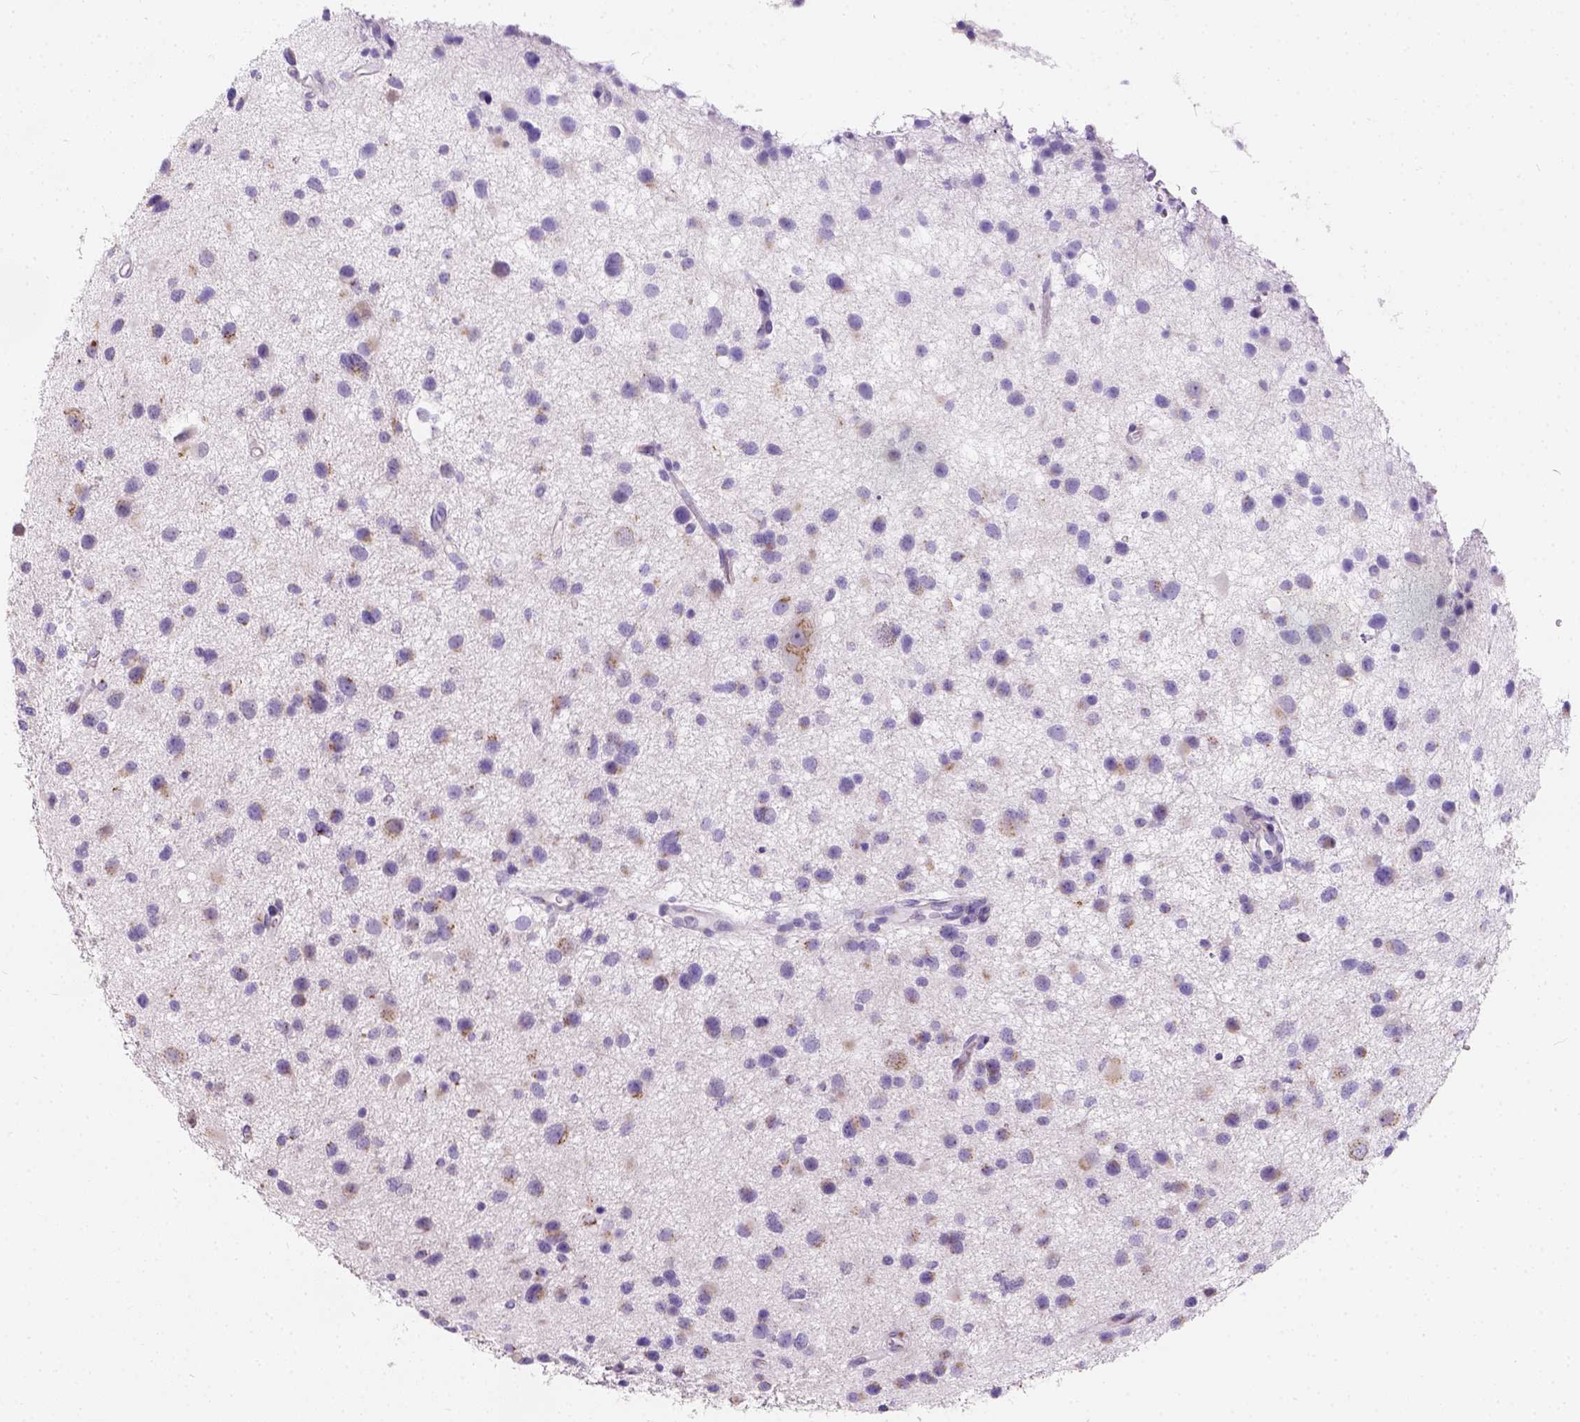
{"staining": {"intensity": "negative", "quantity": "none", "location": "none"}, "tissue": "glioma", "cell_type": "Tumor cells", "image_type": "cancer", "snomed": [{"axis": "morphology", "description": "Glioma, malignant, Low grade"}, {"axis": "topography", "description": "Brain"}], "caption": "The IHC micrograph has no significant expression in tumor cells of glioma tissue. (DAB (3,3'-diaminobenzidine) IHC visualized using brightfield microscopy, high magnification).", "gene": "PHF7", "patient": {"sex": "female", "age": 32}}